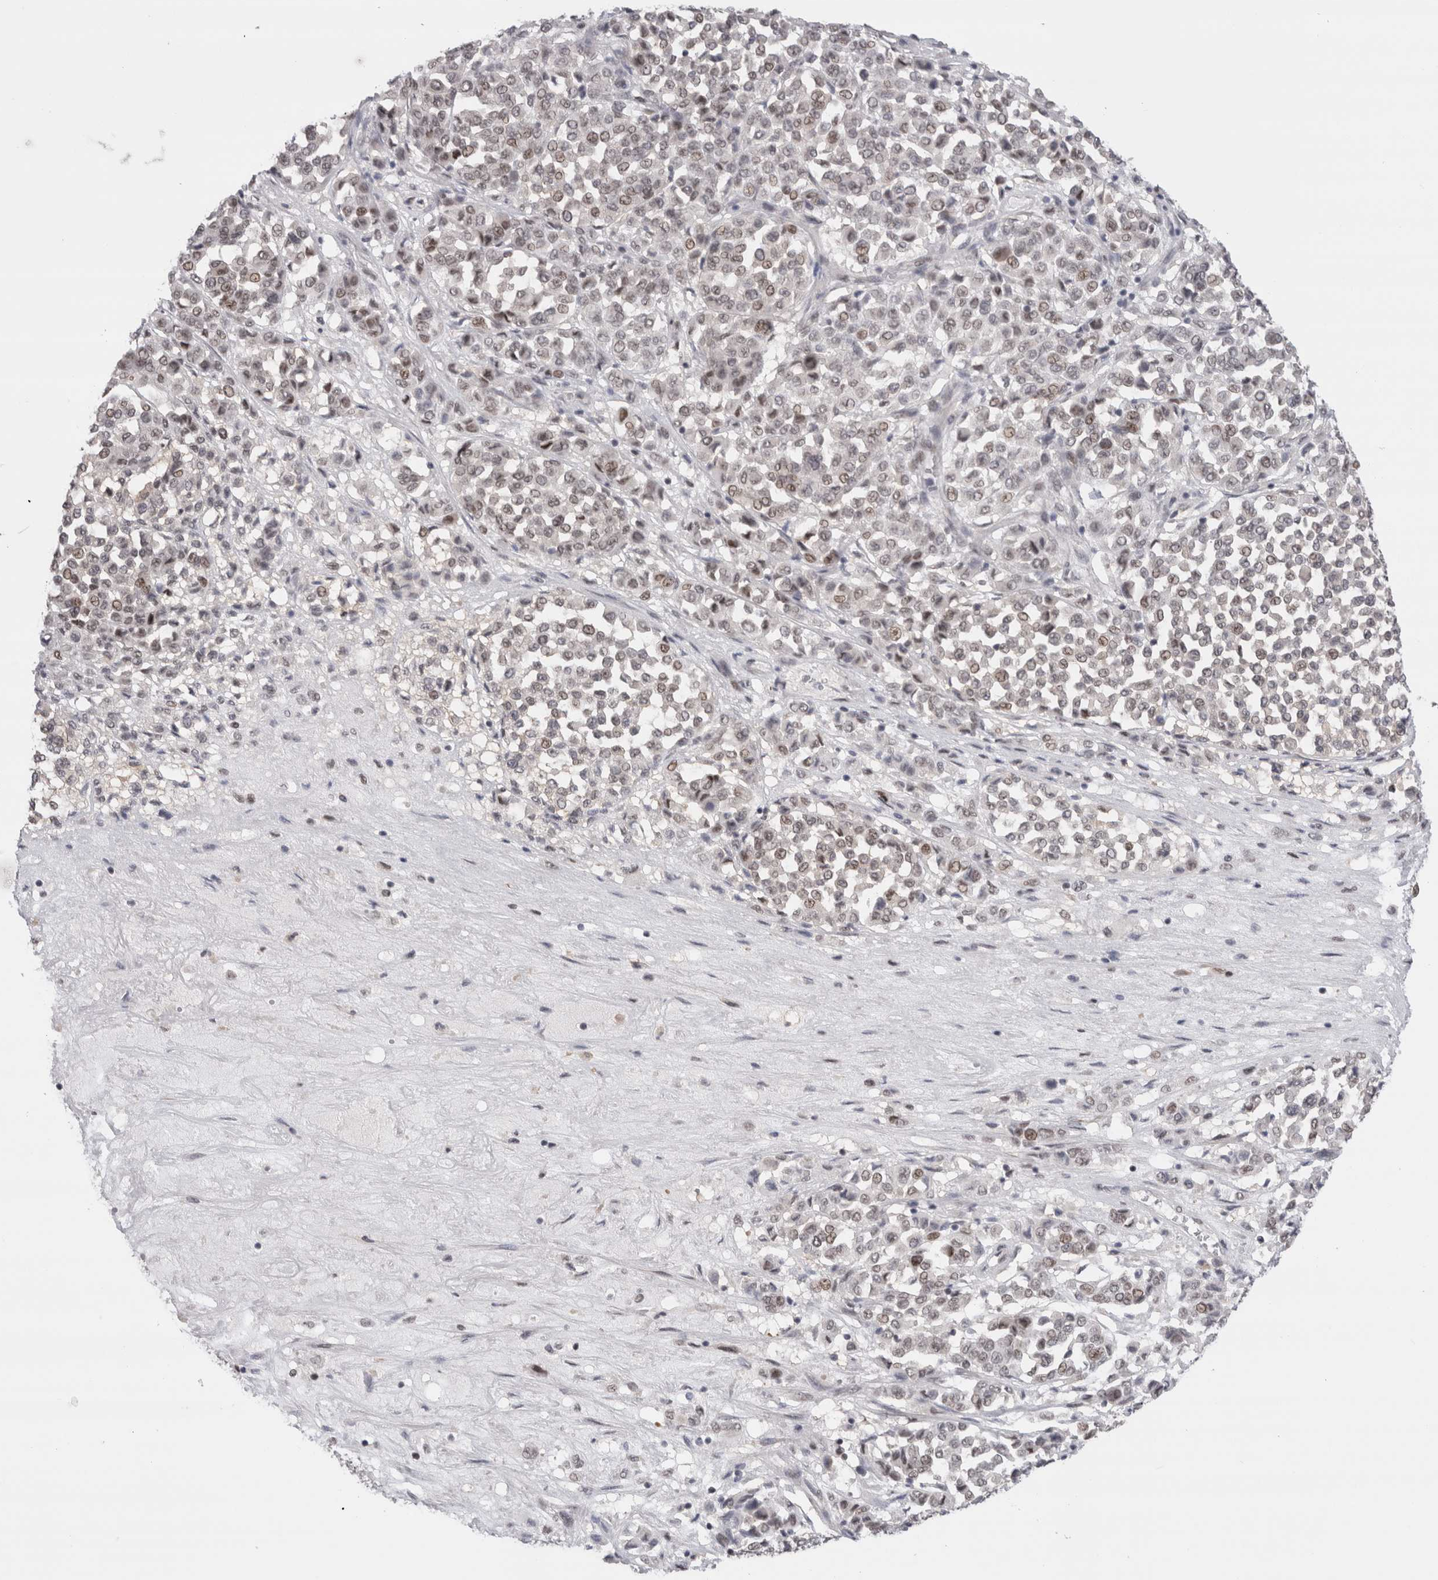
{"staining": {"intensity": "weak", "quantity": "25%-75%", "location": "nuclear"}, "tissue": "melanoma", "cell_type": "Tumor cells", "image_type": "cancer", "snomed": [{"axis": "morphology", "description": "Malignant melanoma, Metastatic site"}, {"axis": "topography", "description": "Pancreas"}], "caption": "Approximately 25%-75% of tumor cells in human malignant melanoma (metastatic site) reveal weak nuclear protein expression as visualized by brown immunohistochemical staining.", "gene": "ZNF521", "patient": {"sex": "female", "age": 30}}